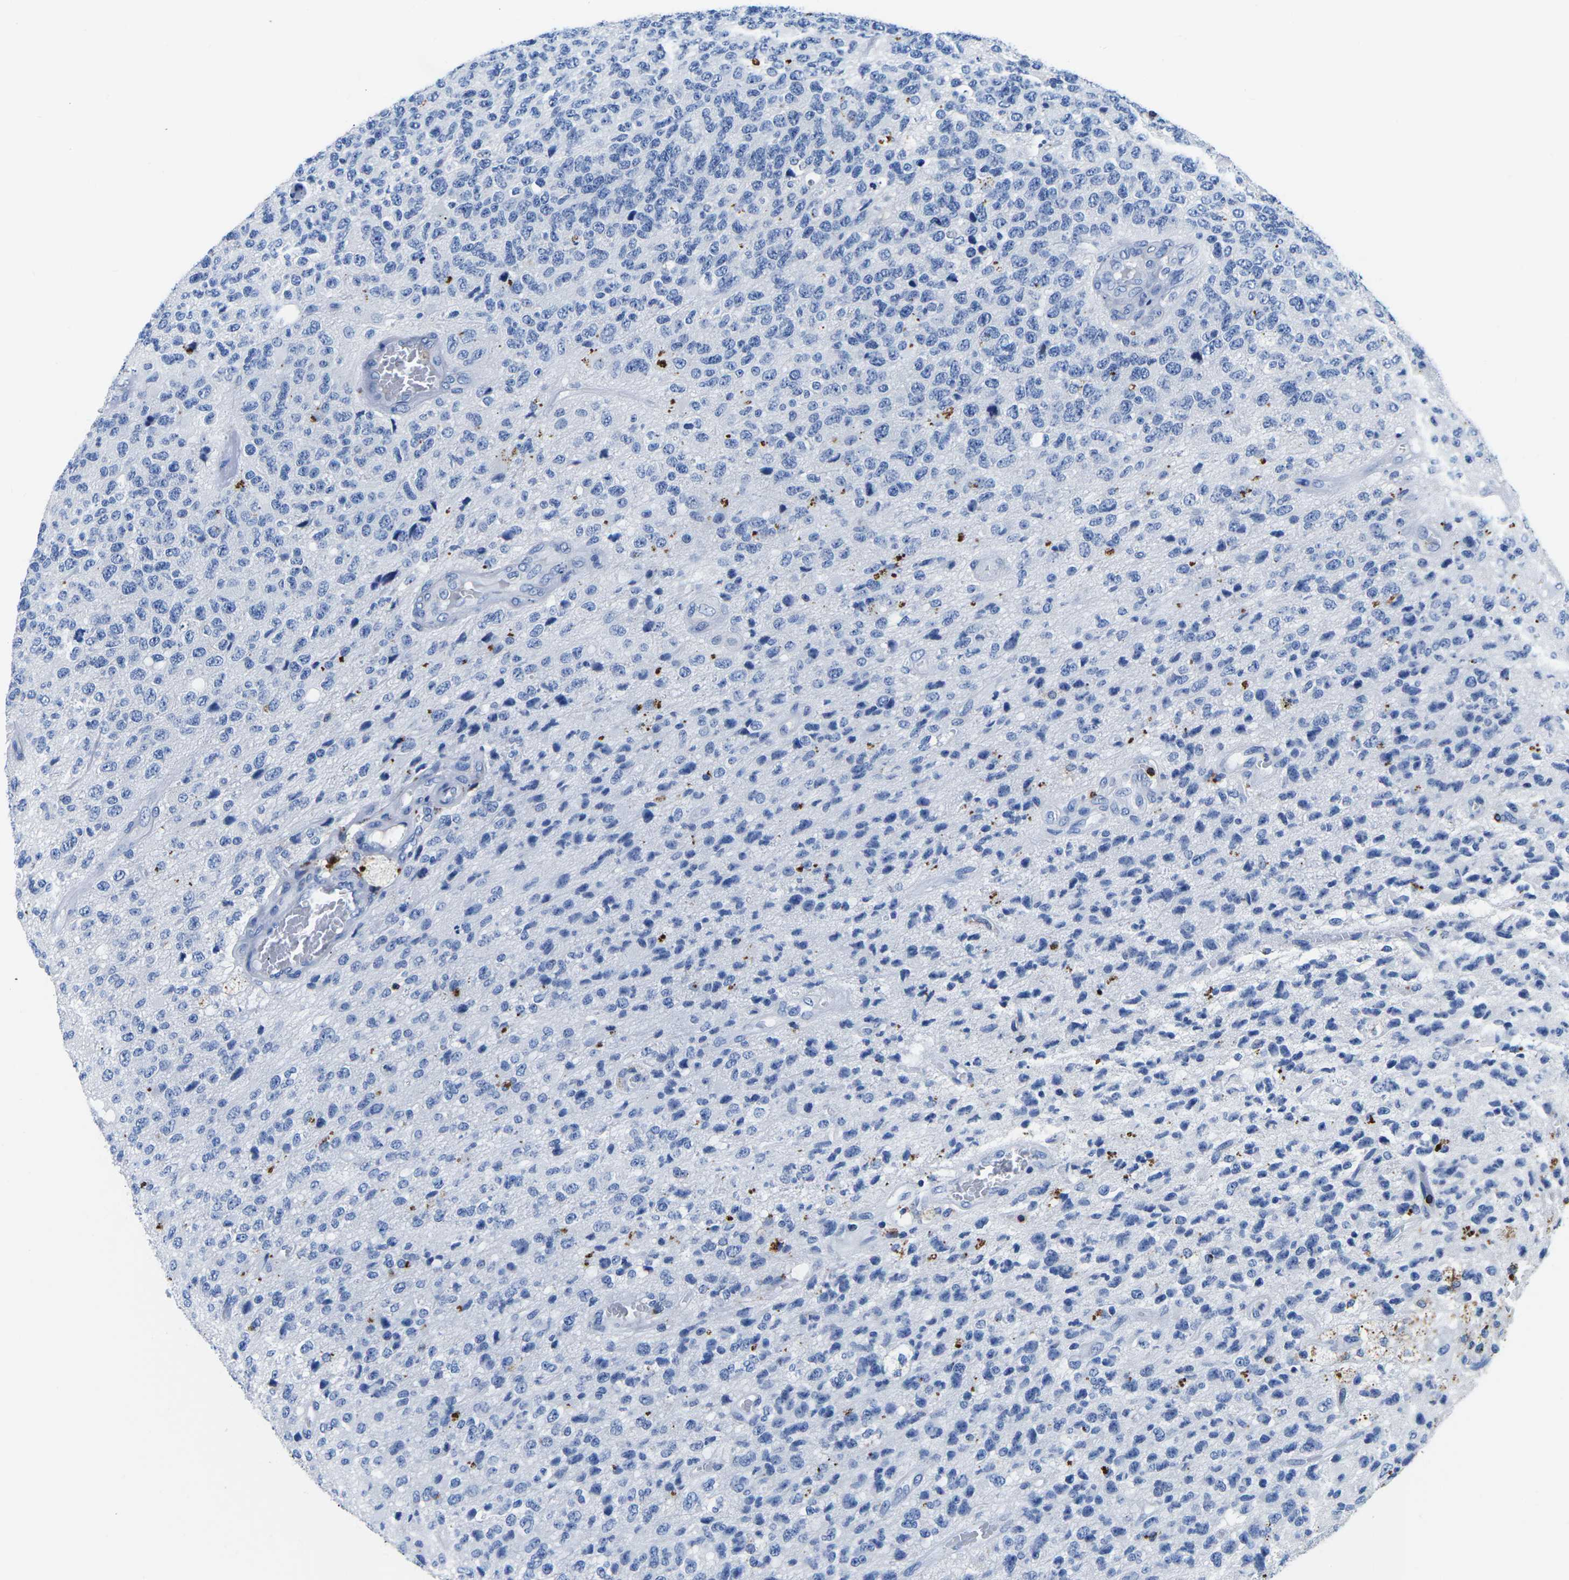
{"staining": {"intensity": "negative", "quantity": "none", "location": "none"}, "tissue": "glioma", "cell_type": "Tumor cells", "image_type": "cancer", "snomed": [{"axis": "morphology", "description": "Glioma, malignant, High grade"}, {"axis": "topography", "description": "pancreas cauda"}], "caption": "This is a image of immunohistochemistry (IHC) staining of high-grade glioma (malignant), which shows no positivity in tumor cells.", "gene": "CTSW", "patient": {"sex": "male", "age": 60}}